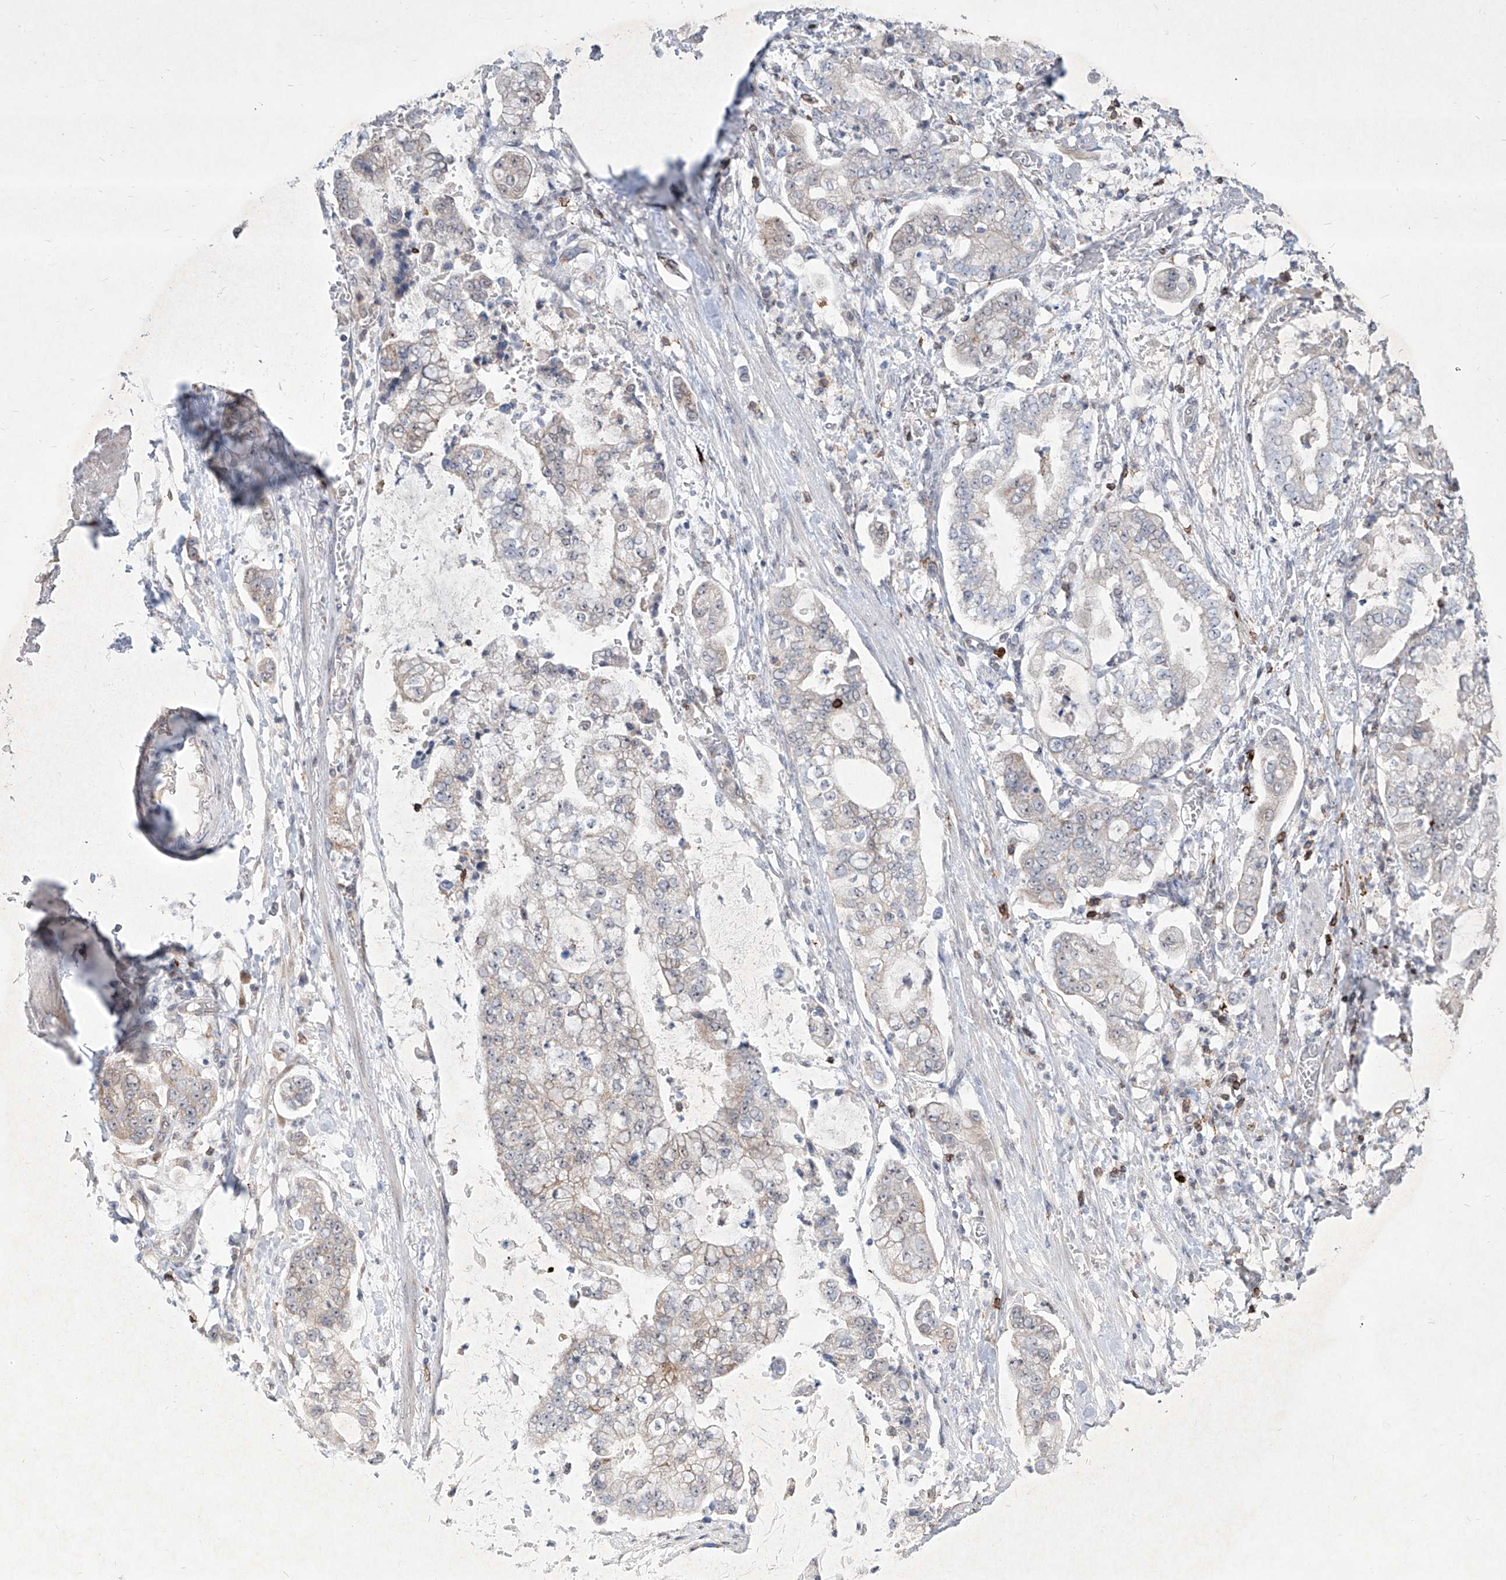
{"staining": {"intensity": "negative", "quantity": "none", "location": "none"}, "tissue": "stomach cancer", "cell_type": "Tumor cells", "image_type": "cancer", "snomed": [{"axis": "morphology", "description": "Adenocarcinoma, NOS"}, {"axis": "topography", "description": "Stomach"}], "caption": "High power microscopy image of an immunohistochemistry (IHC) micrograph of stomach cancer (adenocarcinoma), revealing no significant staining in tumor cells.", "gene": "ZBTB48", "patient": {"sex": "male", "age": 76}}